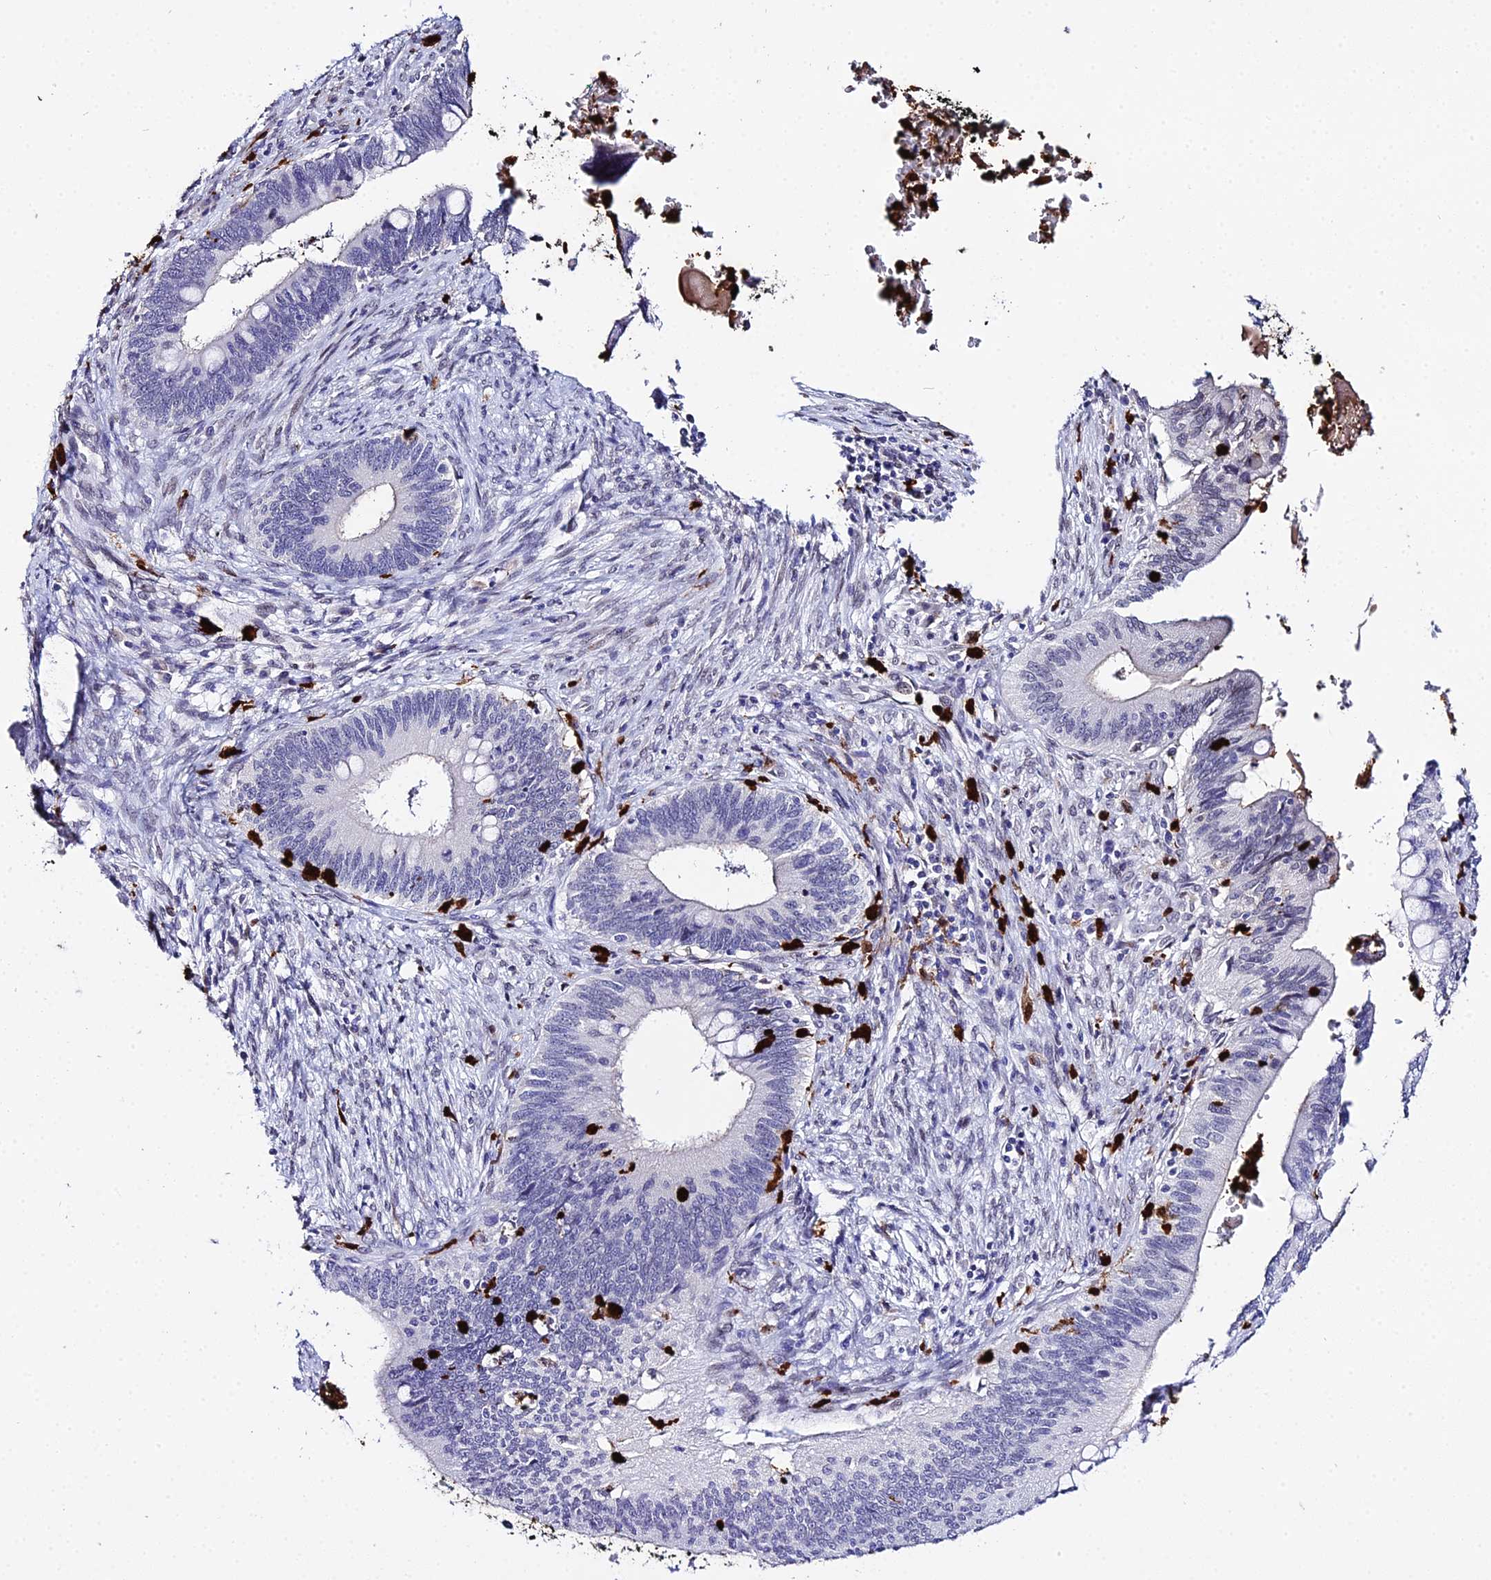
{"staining": {"intensity": "negative", "quantity": "none", "location": "none"}, "tissue": "cervical cancer", "cell_type": "Tumor cells", "image_type": "cancer", "snomed": [{"axis": "morphology", "description": "Adenocarcinoma, NOS"}, {"axis": "topography", "description": "Cervix"}], "caption": "IHC photomicrograph of cervical adenocarcinoma stained for a protein (brown), which displays no staining in tumor cells. The staining was performed using DAB (3,3'-diaminobenzidine) to visualize the protein expression in brown, while the nuclei were stained in blue with hematoxylin (Magnification: 20x).", "gene": "MCM10", "patient": {"sex": "female", "age": 42}}